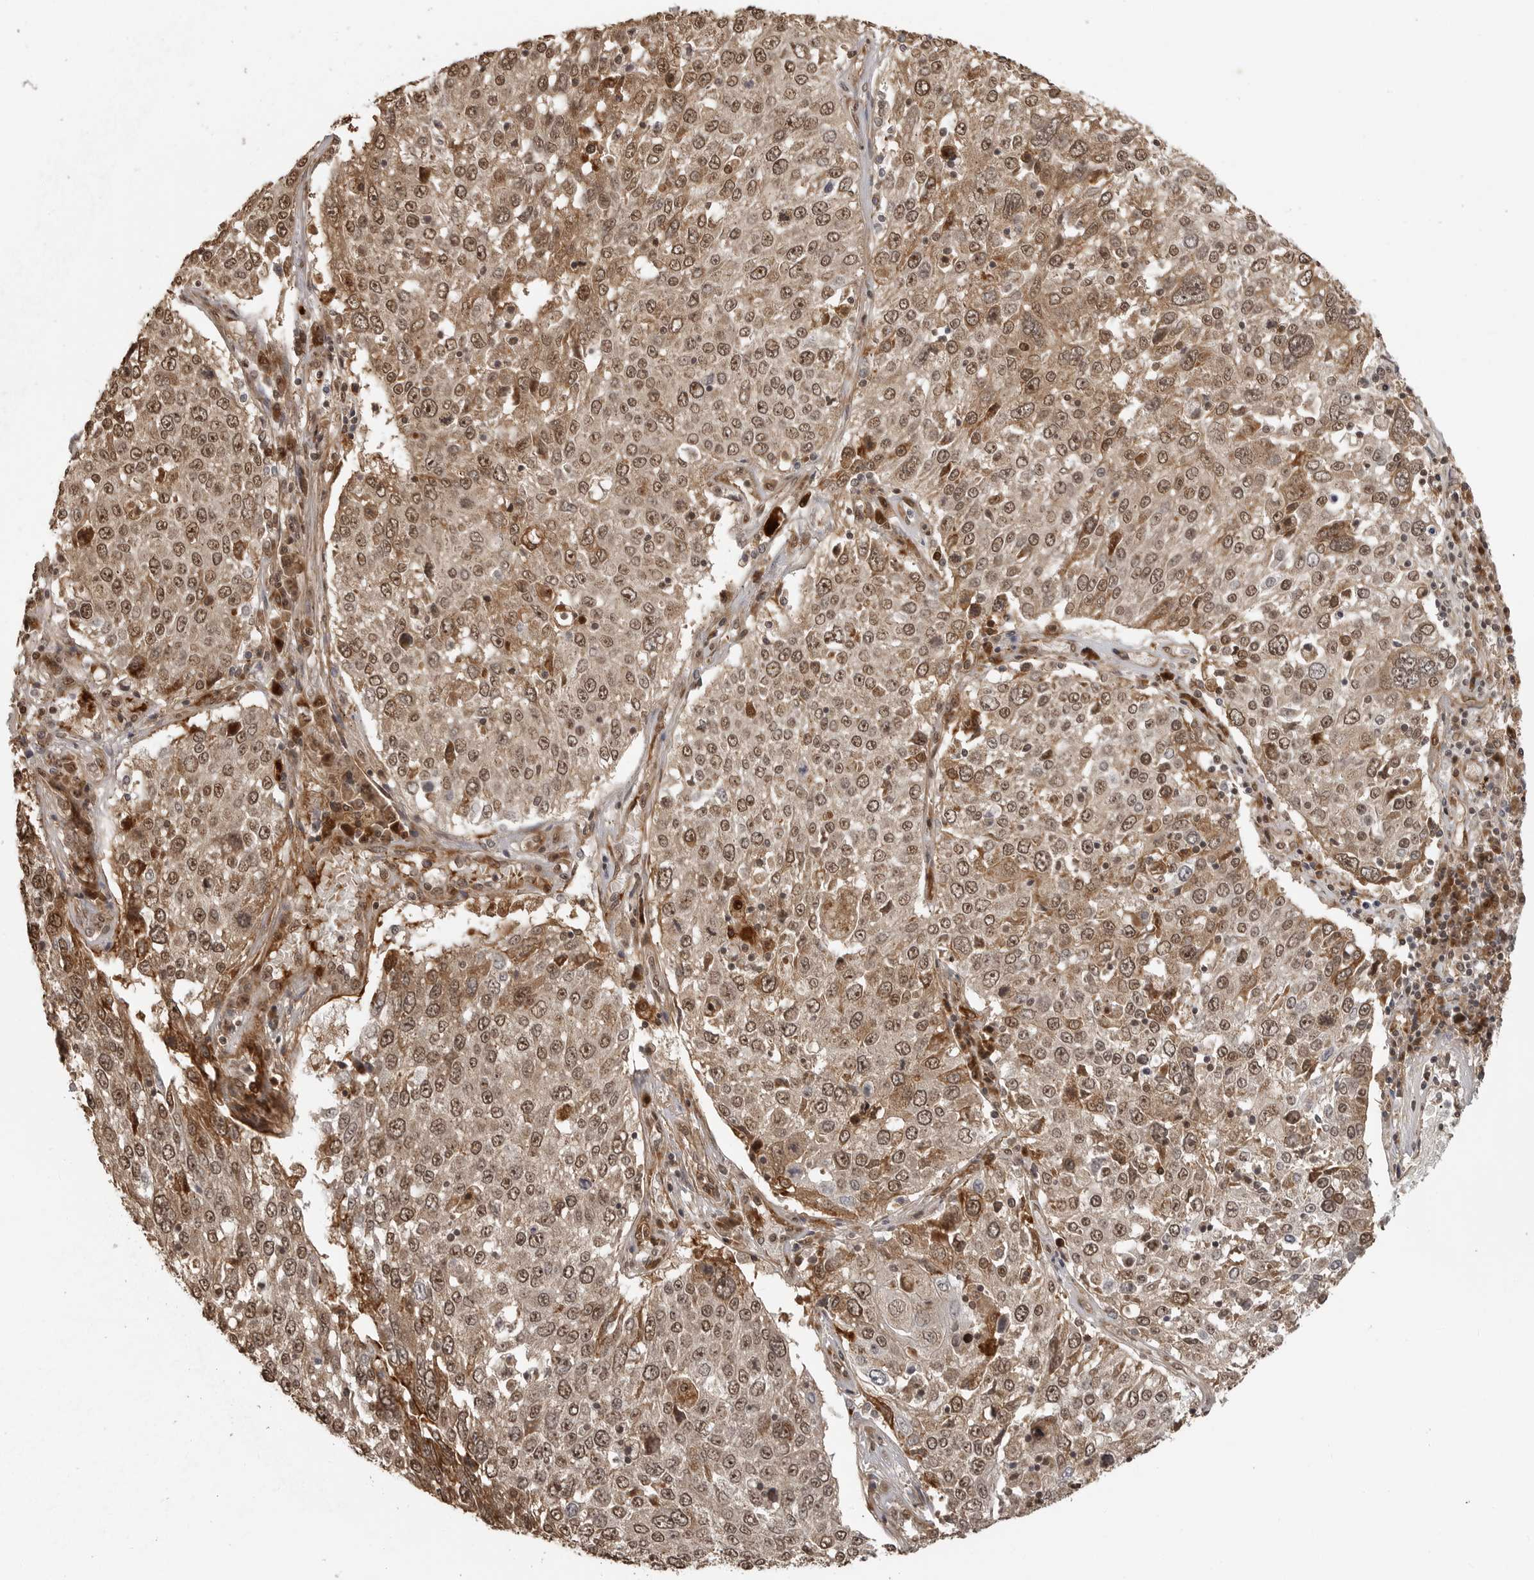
{"staining": {"intensity": "moderate", "quantity": ">75%", "location": "nuclear"}, "tissue": "lung cancer", "cell_type": "Tumor cells", "image_type": "cancer", "snomed": [{"axis": "morphology", "description": "Squamous cell carcinoma, NOS"}, {"axis": "topography", "description": "Lung"}], "caption": "IHC of lung cancer (squamous cell carcinoma) exhibits medium levels of moderate nuclear expression in about >75% of tumor cells. Nuclei are stained in blue.", "gene": "CLOCK", "patient": {"sex": "male", "age": 65}}